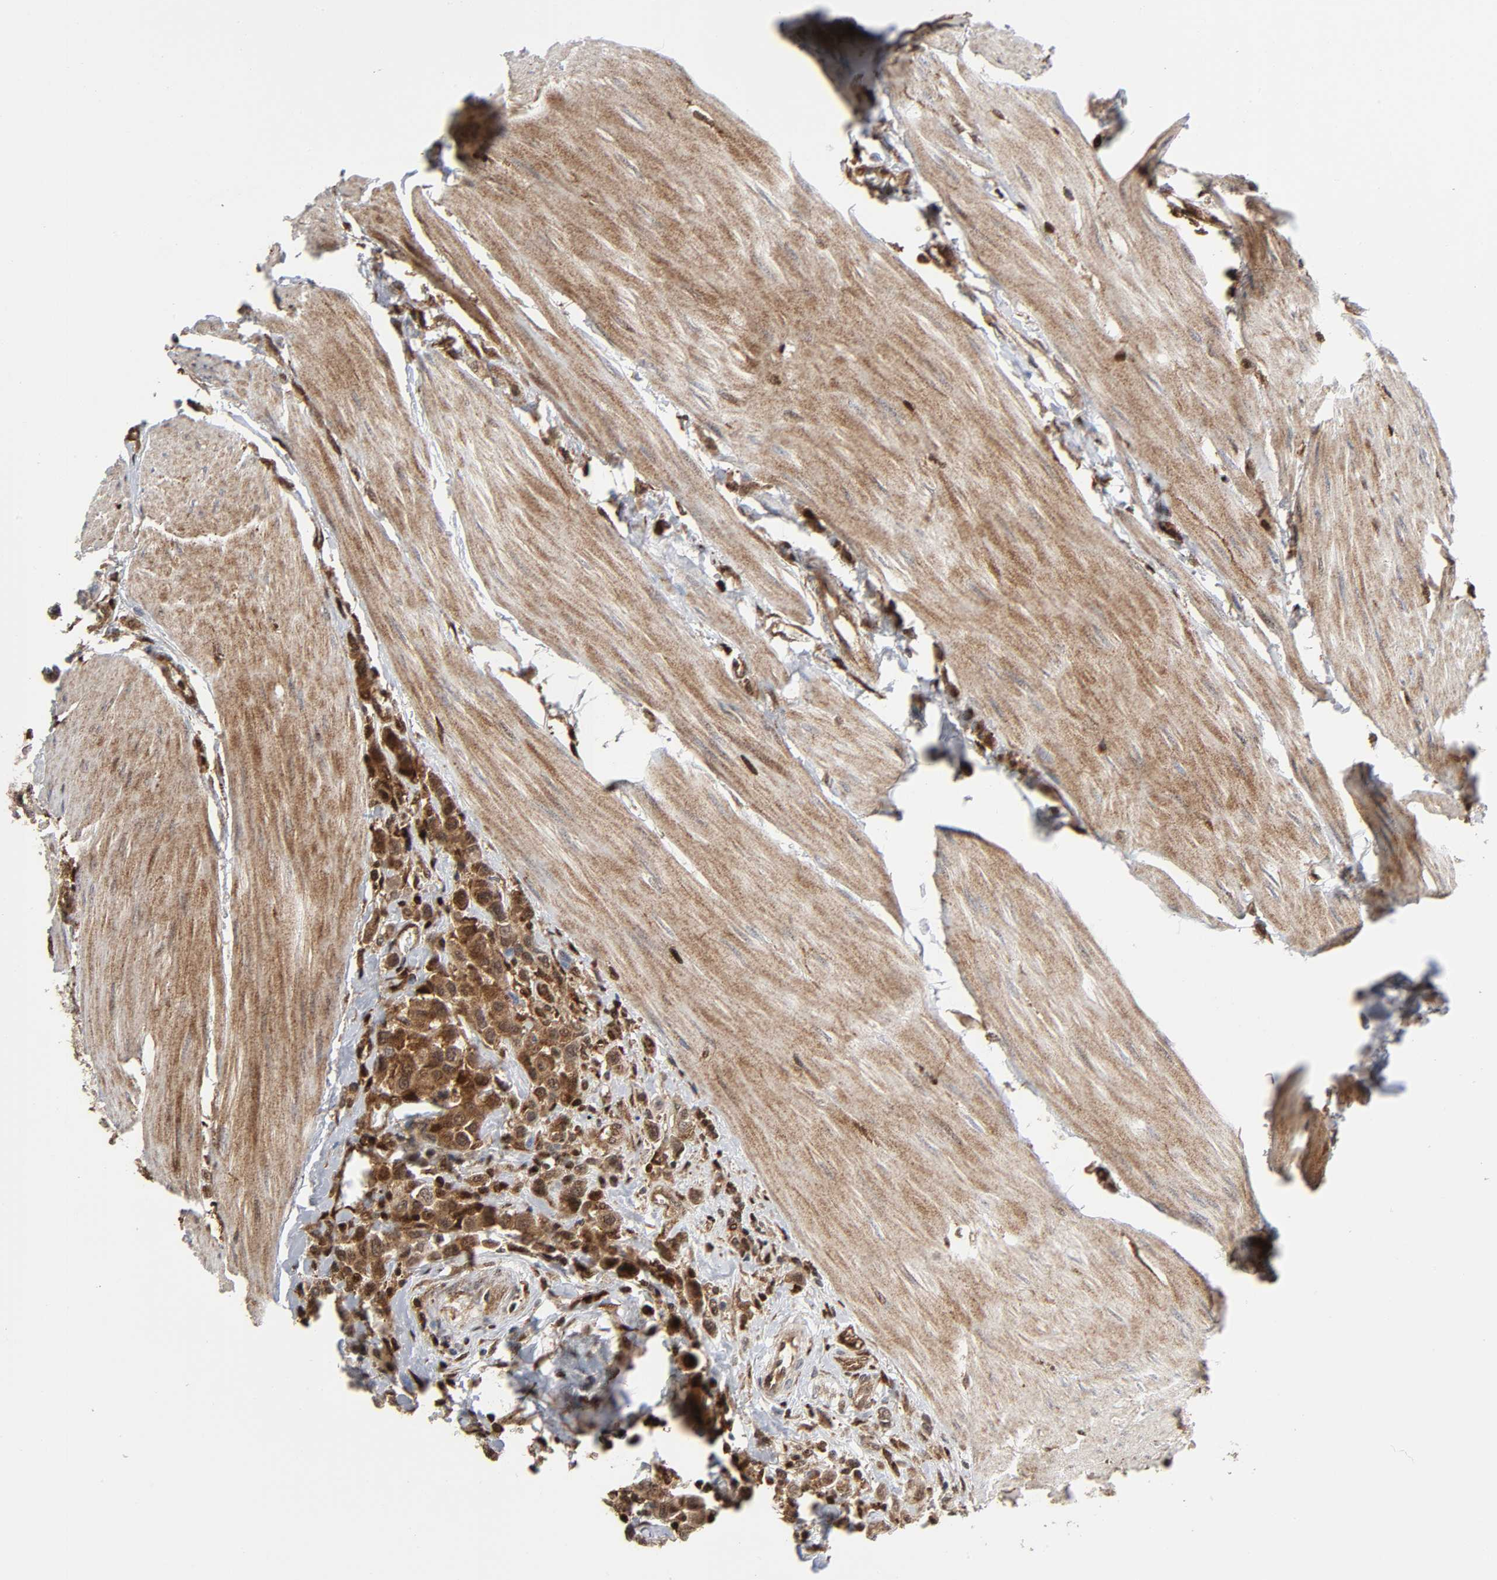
{"staining": {"intensity": "moderate", "quantity": ">75%", "location": "cytoplasmic/membranous"}, "tissue": "urothelial cancer", "cell_type": "Tumor cells", "image_type": "cancer", "snomed": [{"axis": "morphology", "description": "Urothelial carcinoma, High grade"}, {"axis": "topography", "description": "Urinary bladder"}], "caption": "This histopathology image reveals immunohistochemistry staining of urothelial carcinoma (high-grade), with medium moderate cytoplasmic/membranous positivity in approximately >75% of tumor cells.", "gene": "MAPK1", "patient": {"sex": "male", "age": 50}}